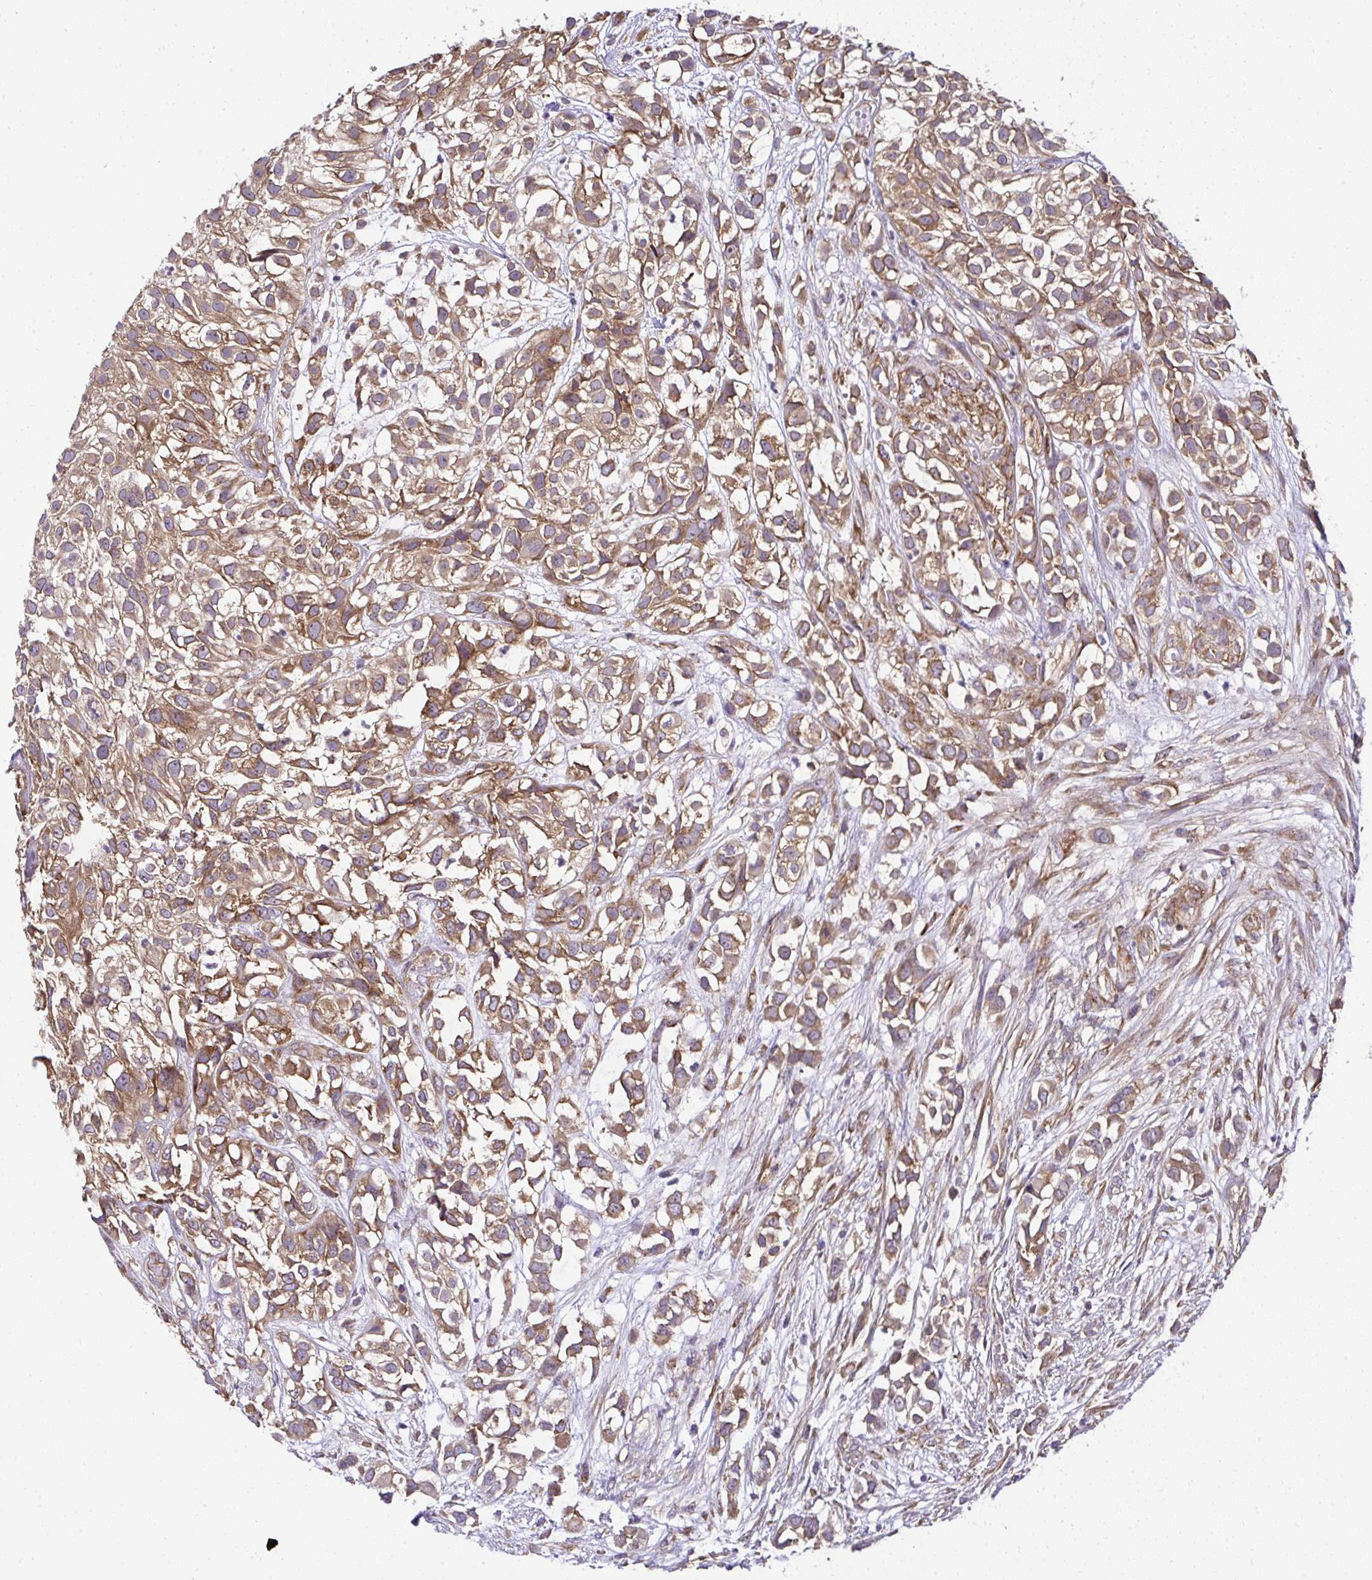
{"staining": {"intensity": "moderate", "quantity": ">75%", "location": "cytoplasmic/membranous"}, "tissue": "urothelial cancer", "cell_type": "Tumor cells", "image_type": "cancer", "snomed": [{"axis": "morphology", "description": "Urothelial carcinoma, High grade"}, {"axis": "topography", "description": "Urinary bladder"}], "caption": "A high-resolution micrograph shows immunohistochemistry staining of urothelial cancer, which exhibits moderate cytoplasmic/membranous positivity in about >75% of tumor cells.", "gene": "RPS7", "patient": {"sex": "male", "age": 56}}